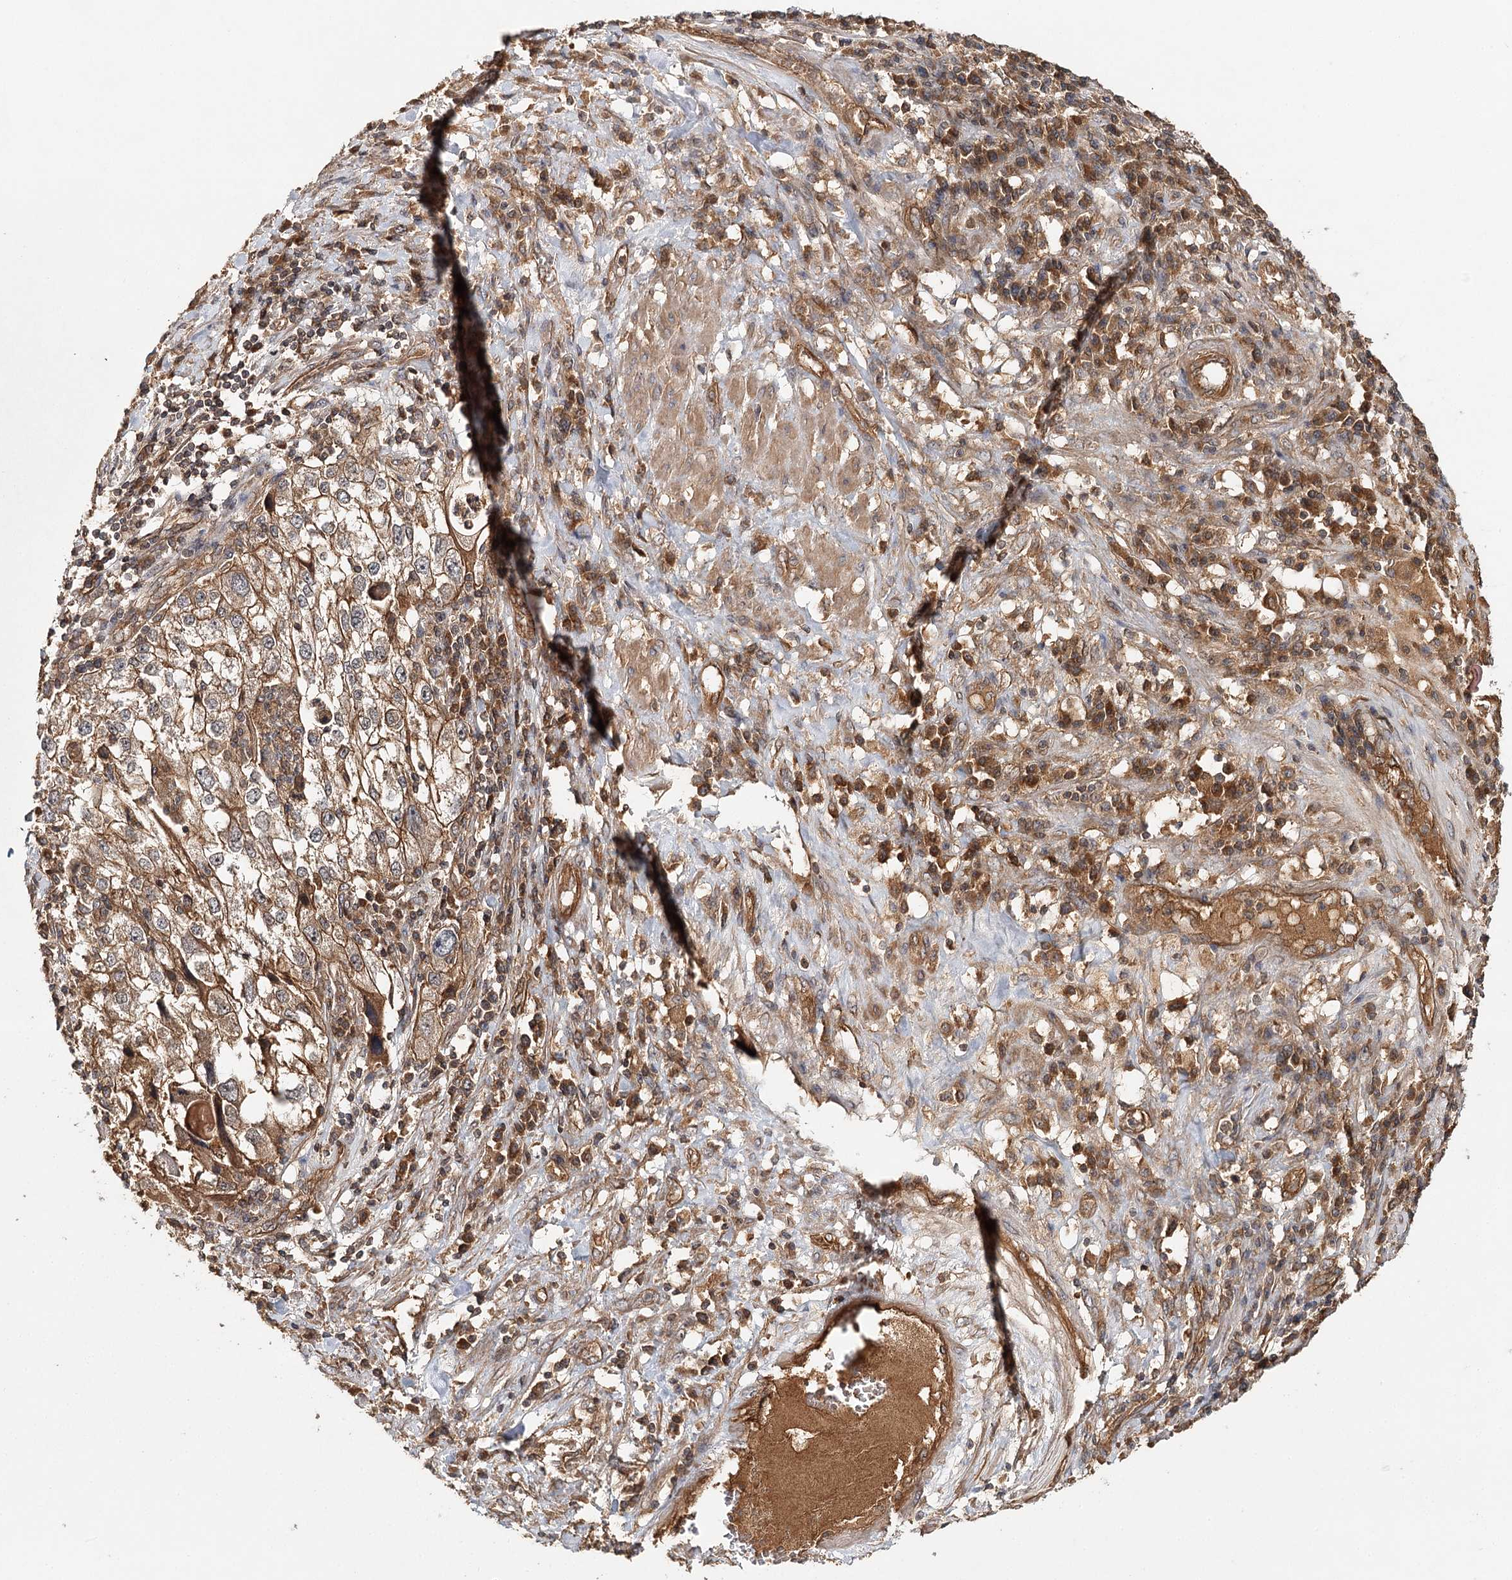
{"staining": {"intensity": "moderate", "quantity": ">75%", "location": "cytoplasmic/membranous"}, "tissue": "endometrial cancer", "cell_type": "Tumor cells", "image_type": "cancer", "snomed": [{"axis": "morphology", "description": "Adenocarcinoma, NOS"}, {"axis": "topography", "description": "Endometrium"}], "caption": "The photomicrograph demonstrates staining of endometrial cancer, revealing moderate cytoplasmic/membranous protein staining (brown color) within tumor cells.", "gene": "BCR", "patient": {"sex": "female", "age": 49}}